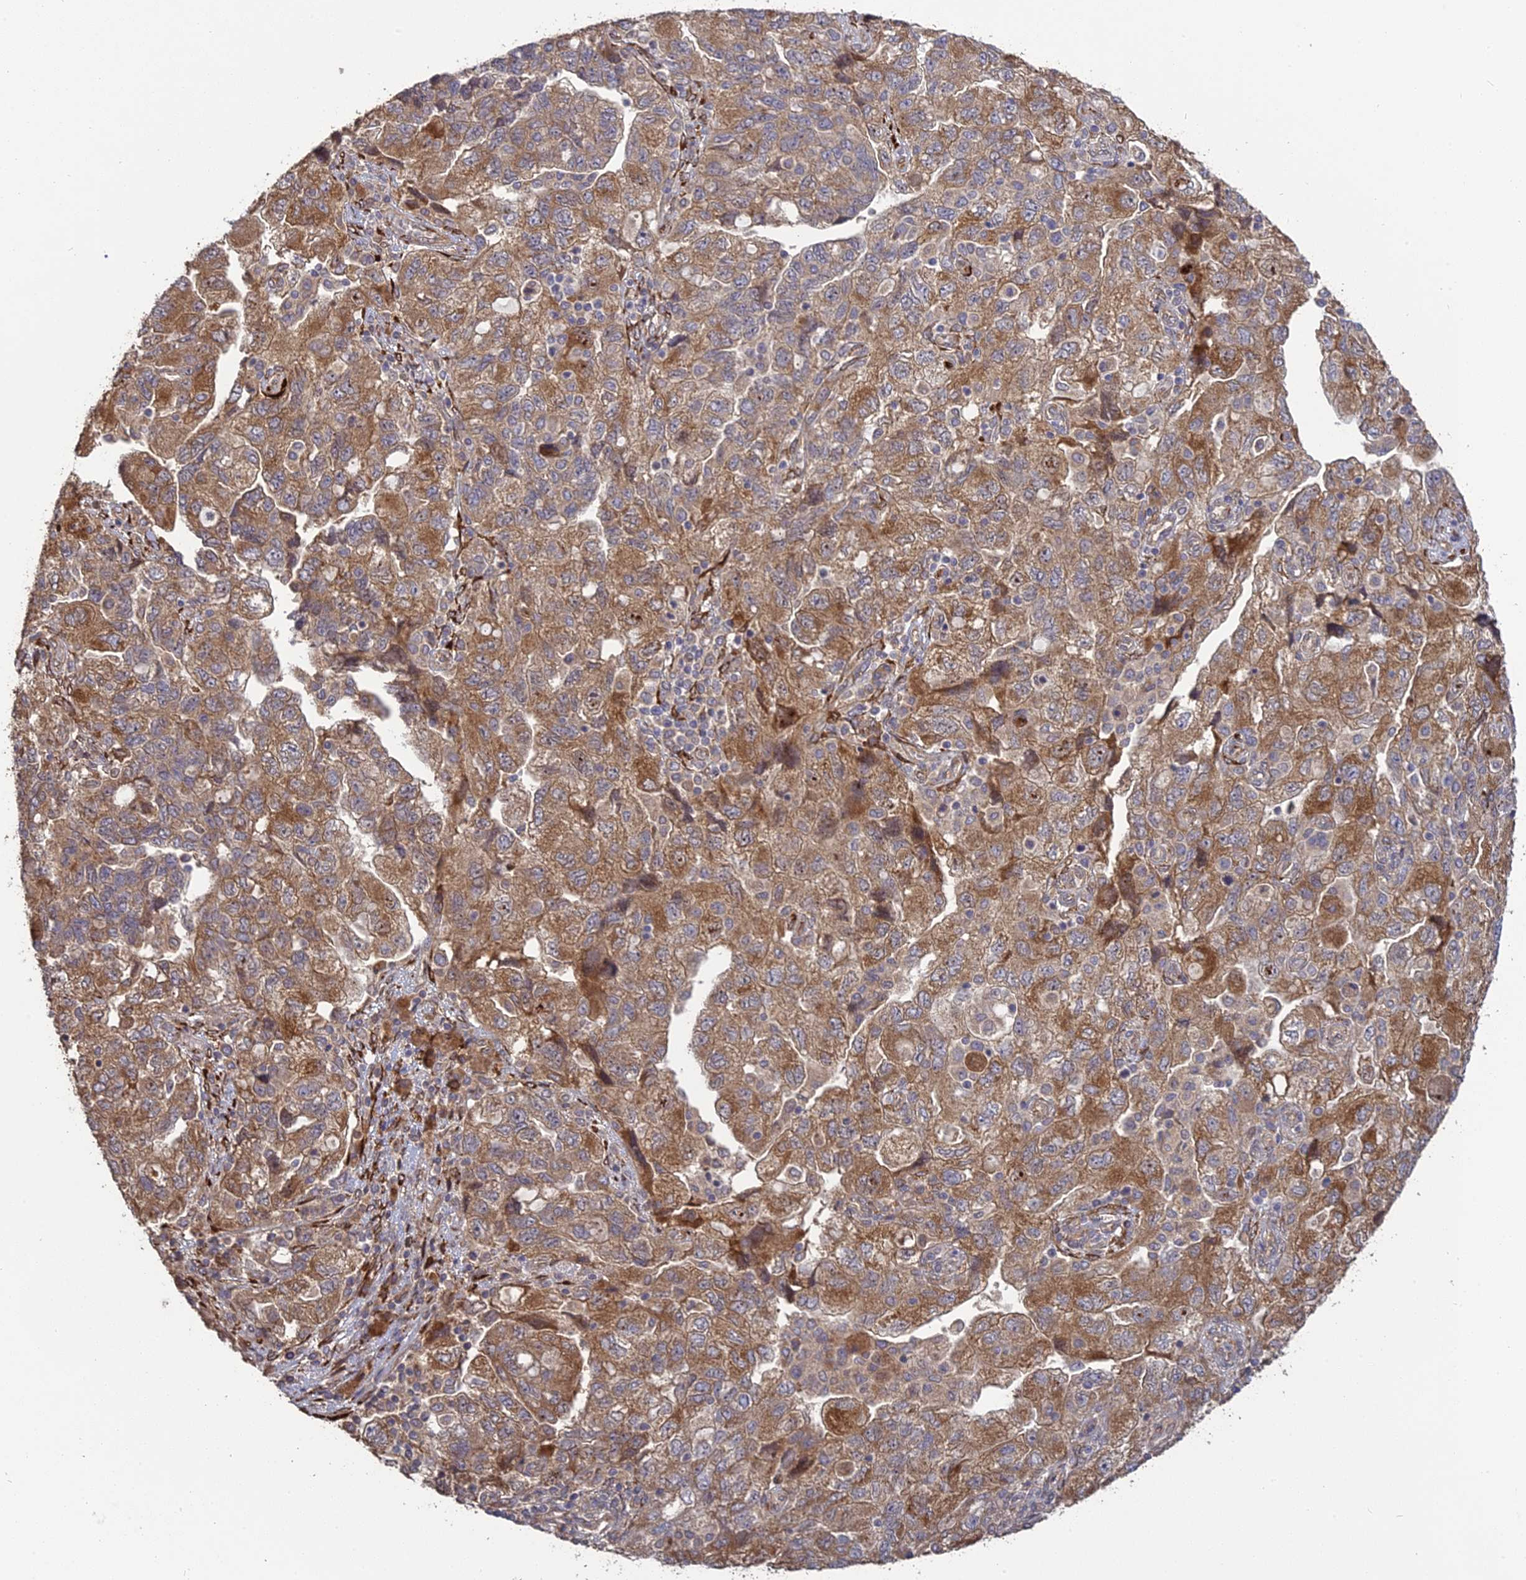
{"staining": {"intensity": "moderate", "quantity": ">75%", "location": "cytoplasmic/membranous"}, "tissue": "ovarian cancer", "cell_type": "Tumor cells", "image_type": "cancer", "snomed": [{"axis": "morphology", "description": "Carcinoma, NOS"}, {"axis": "morphology", "description": "Cystadenocarcinoma, serous, NOS"}, {"axis": "topography", "description": "Ovary"}], "caption": "Ovarian cancer (serous cystadenocarcinoma) stained with a protein marker exhibits moderate staining in tumor cells.", "gene": "PPIC", "patient": {"sex": "female", "age": 69}}